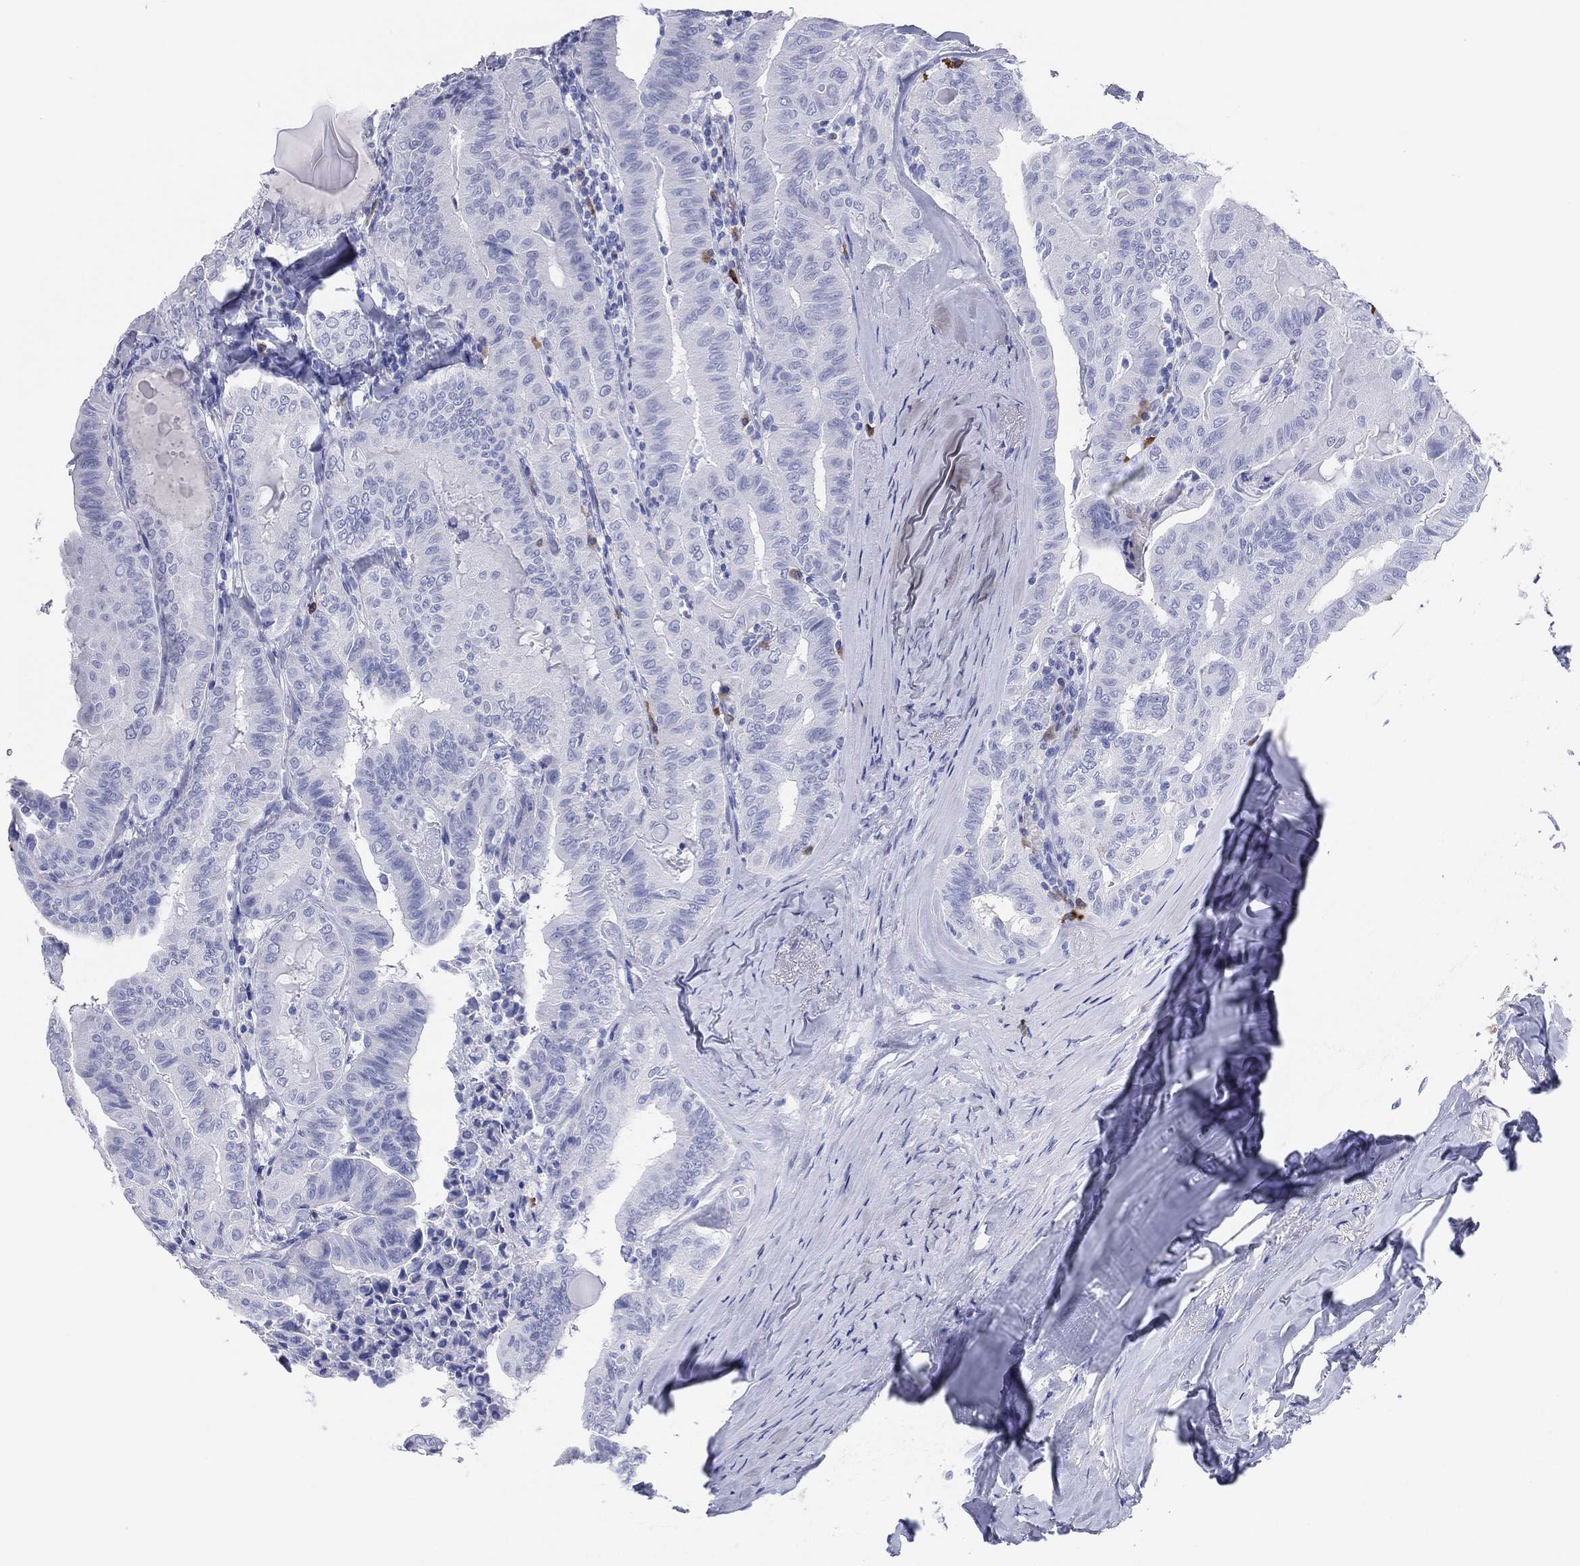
{"staining": {"intensity": "negative", "quantity": "none", "location": "none"}, "tissue": "thyroid cancer", "cell_type": "Tumor cells", "image_type": "cancer", "snomed": [{"axis": "morphology", "description": "Papillary adenocarcinoma, NOS"}, {"axis": "topography", "description": "Thyroid gland"}], "caption": "Immunohistochemistry image of neoplastic tissue: human thyroid cancer stained with DAB exhibits no significant protein positivity in tumor cells. (DAB immunohistochemistry, high magnification).", "gene": "CD79A", "patient": {"sex": "female", "age": 68}}